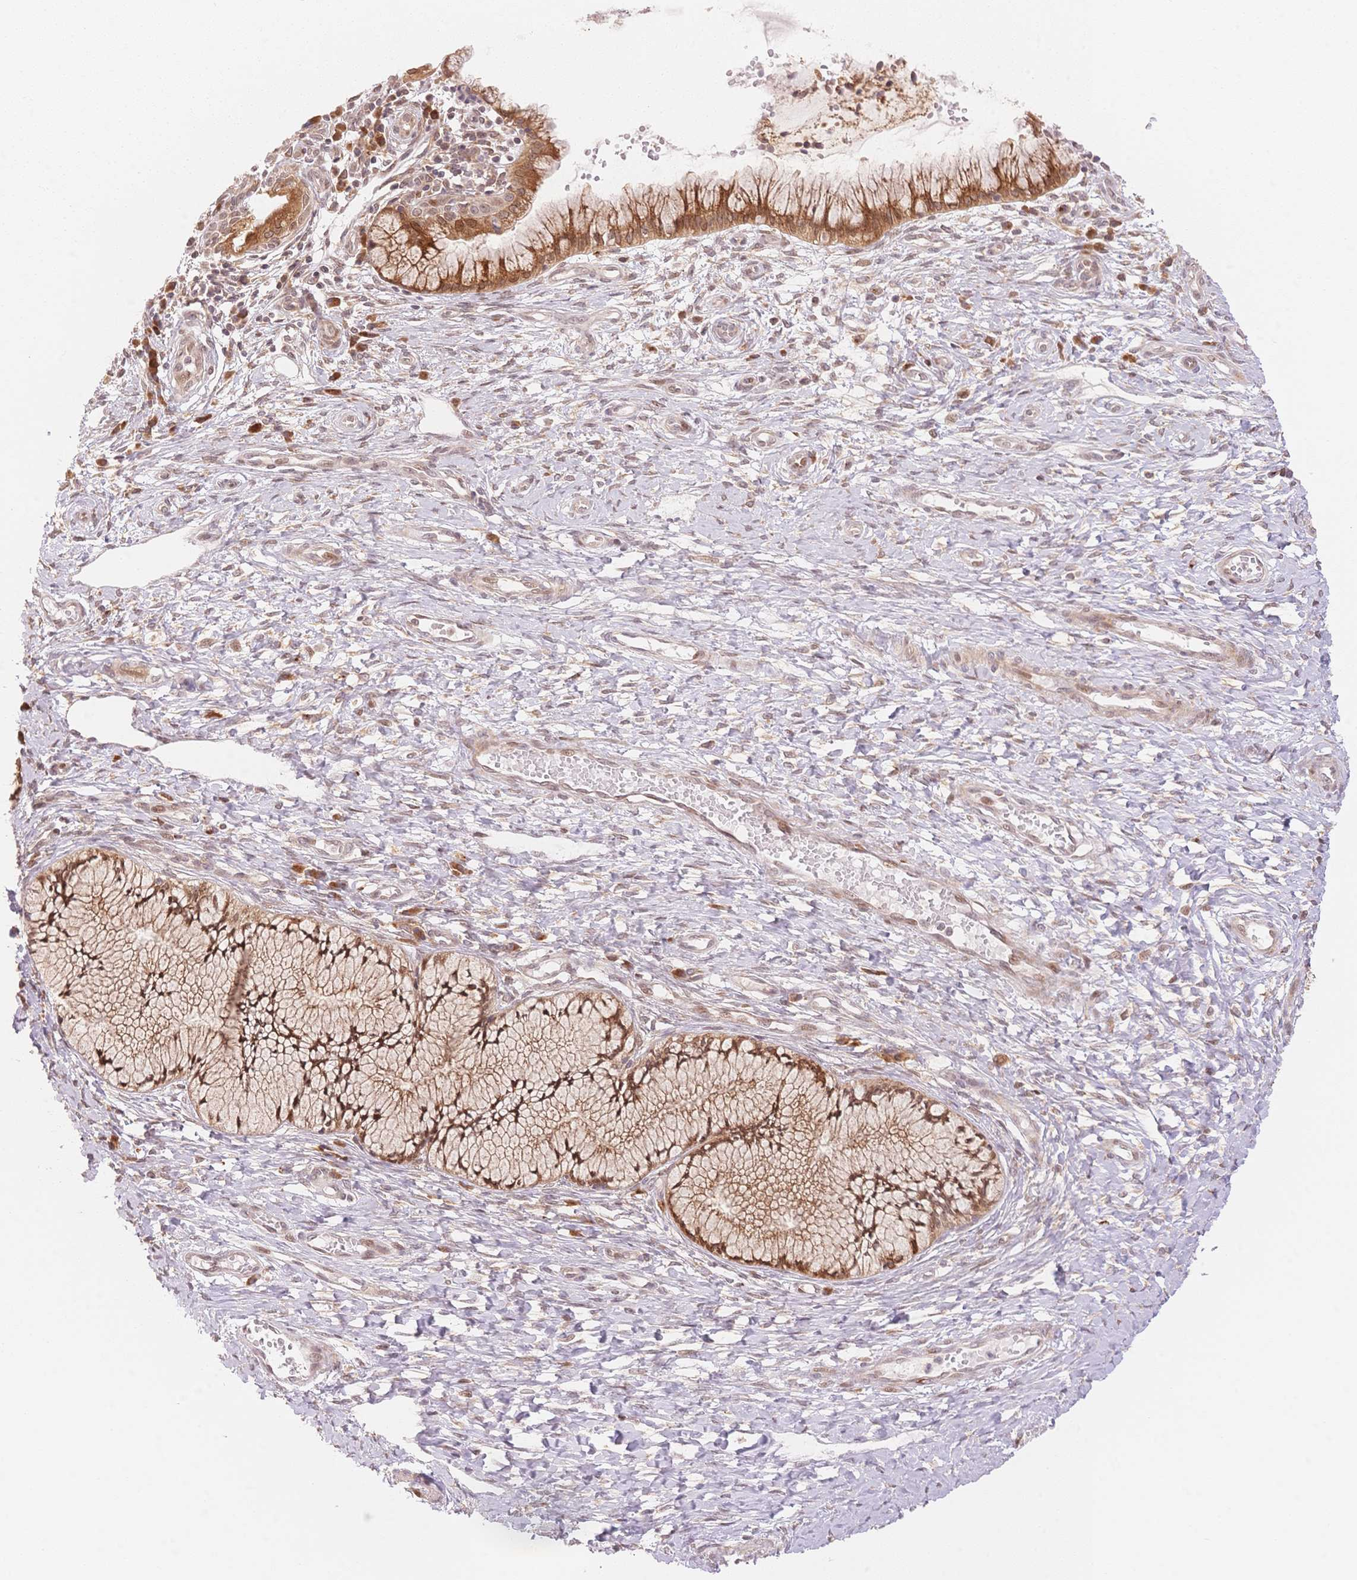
{"staining": {"intensity": "moderate", "quantity": ">75%", "location": "cytoplasmic/membranous,nuclear"}, "tissue": "cervix", "cell_type": "Glandular cells", "image_type": "normal", "snomed": [{"axis": "morphology", "description": "Normal tissue, NOS"}, {"axis": "topography", "description": "Cervix"}], "caption": "Moderate cytoplasmic/membranous,nuclear expression for a protein is appreciated in about >75% of glandular cells of unremarkable cervix using IHC.", "gene": "STK39", "patient": {"sex": "female", "age": 37}}